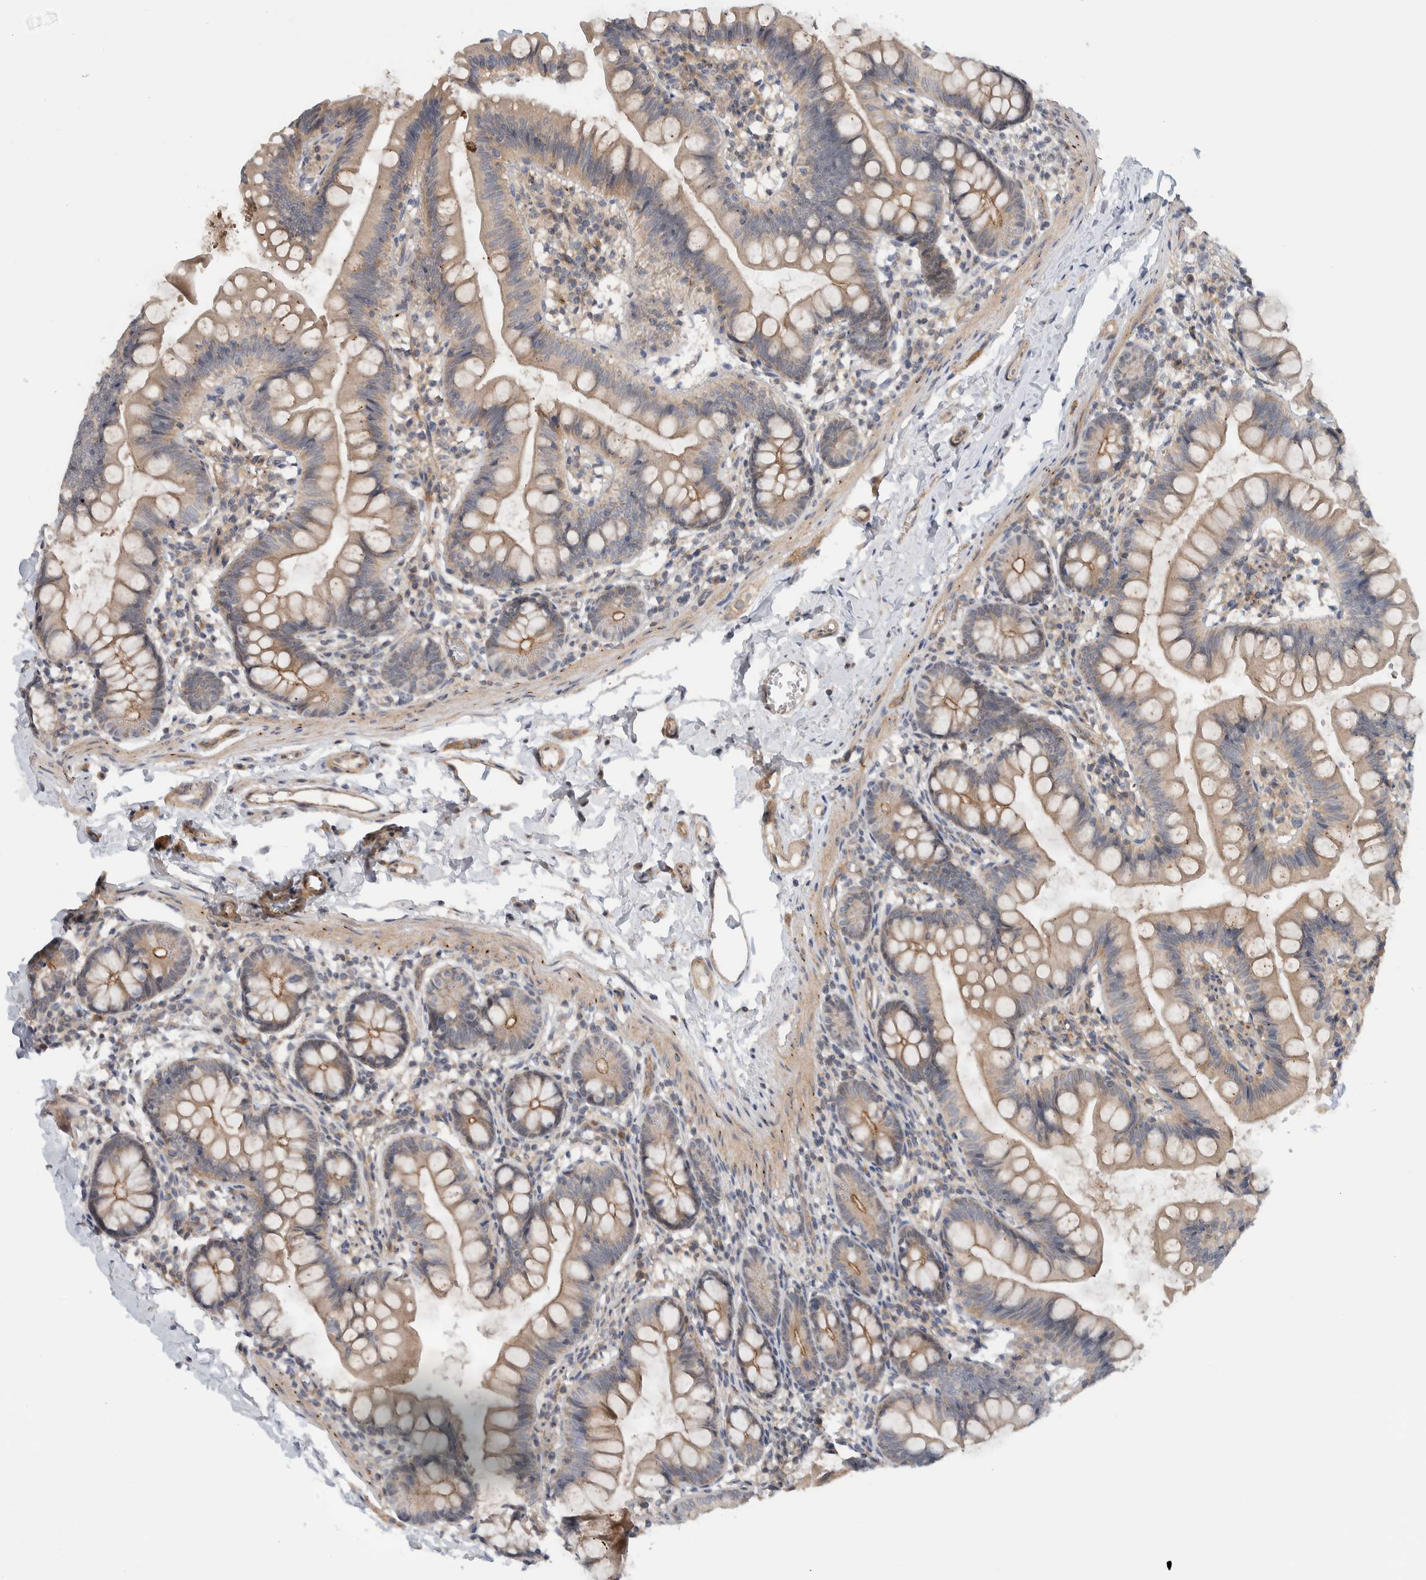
{"staining": {"intensity": "weak", "quantity": ">75%", "location": "cytoplasmic/membranous"}, "tissue": "small intestine", "cell_type": "Glandular cells", "image_type": "normal", "snomed": [{"axis": "morphology", "description": "Normal tissue, NOS"}, {"axis": "topography", "description": "Small intestine"}], "caption": "Normal small intestine was stained to show a protein in brown. There is low levels of weak cytoplasmic/membranous positivity in about >75% of glandular cells.", "gene": "MPRIP", "patient": {"sex": "male", "age": 7}}